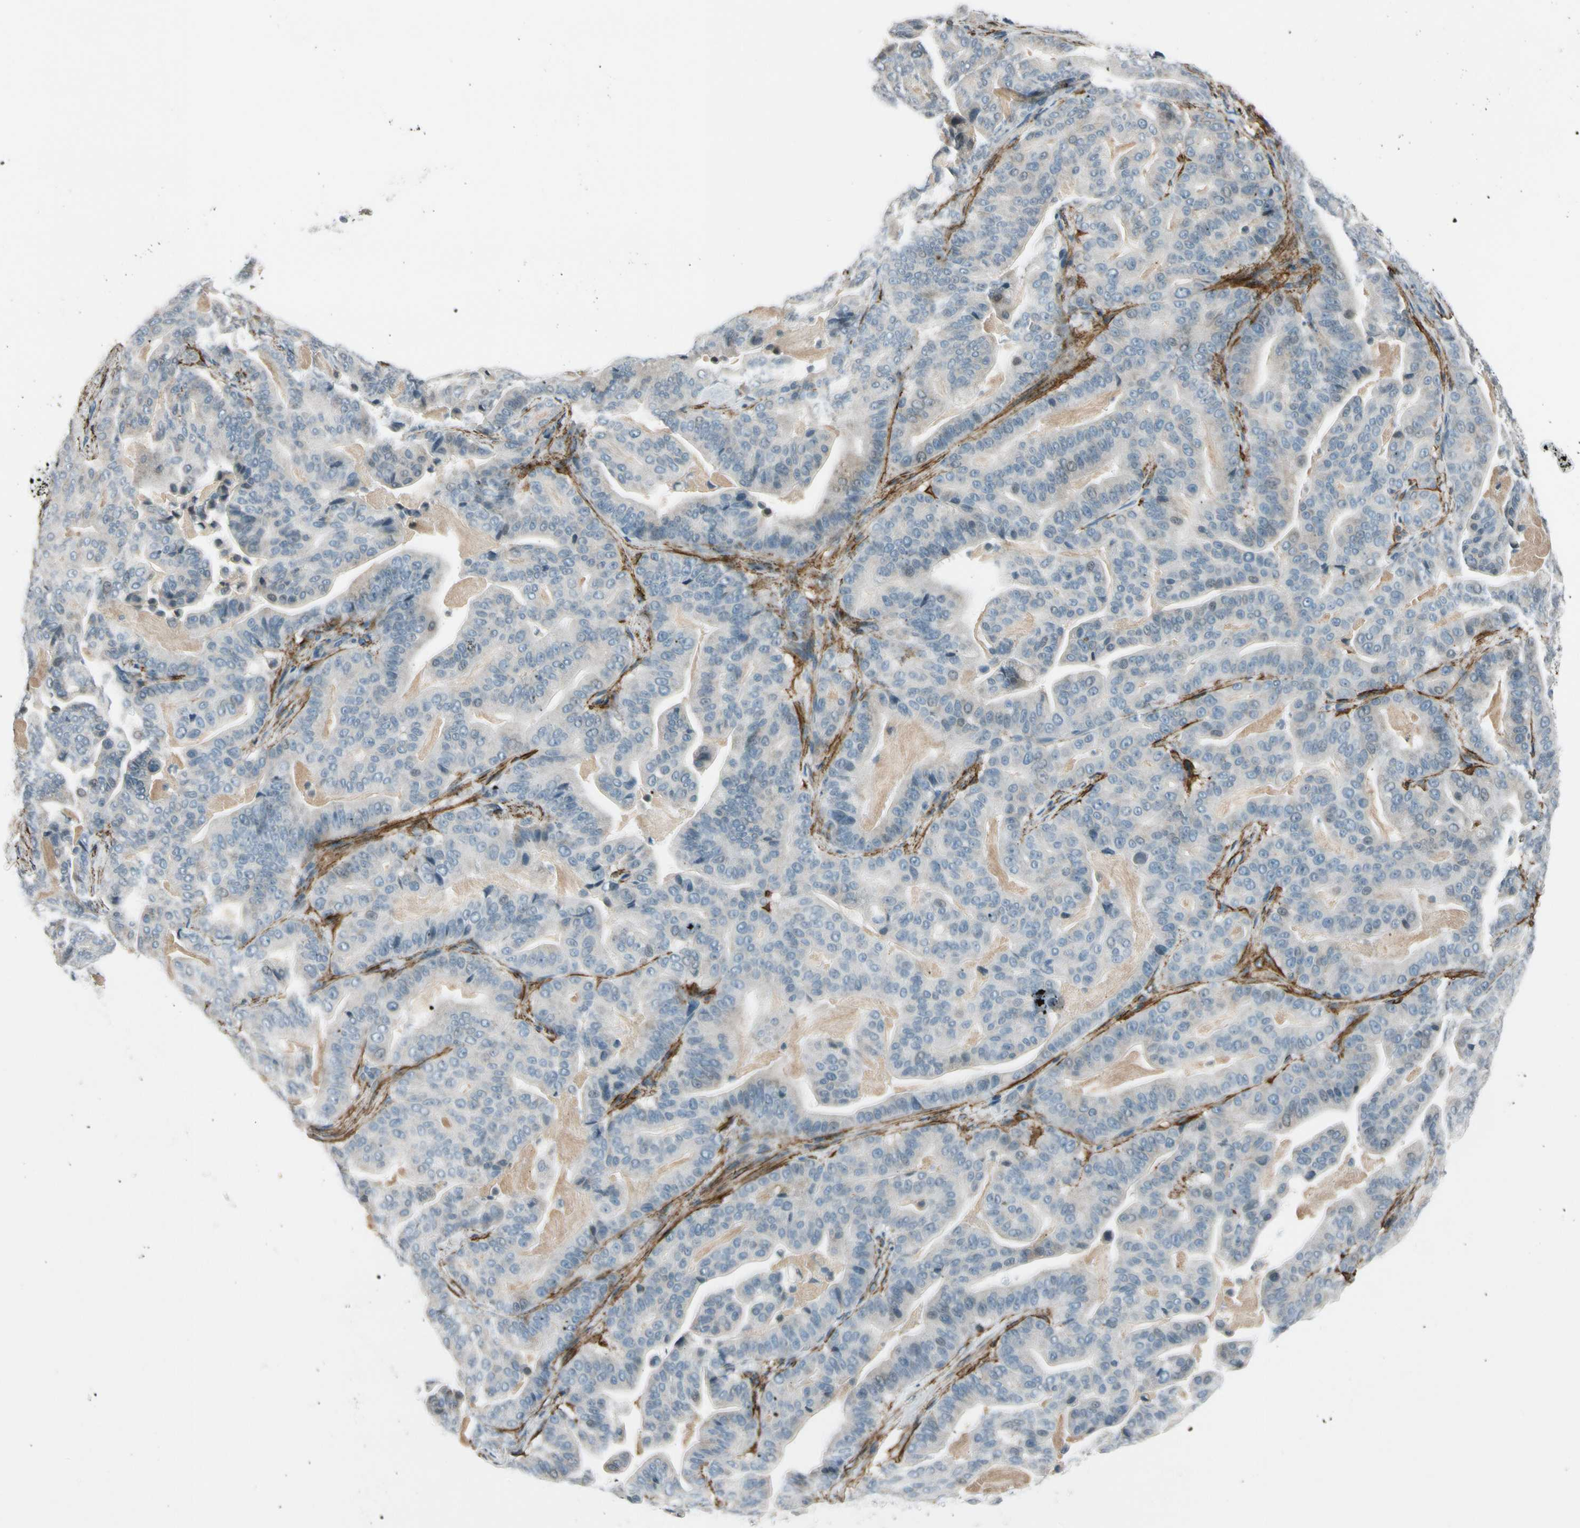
{"staining": {"intensity": "negative", "quantity": "none", "location": "none"}, "tissue": "pancreatic cancer", "cell_type": "Tumor cells", "image_type": "cancer", "snomed": [{"axis": "morphology", "description": "Adenocarcinoma, NOS"}, {"axis": "topography", "description": "Pancreas"}], "caption": "Tumor cells are negative for brown protein staining in pancreatic adenocarcinoma. Nuclei are stained in blue.", "gene": "PDPN", "patient": {"sex": "male", "age": 63}}